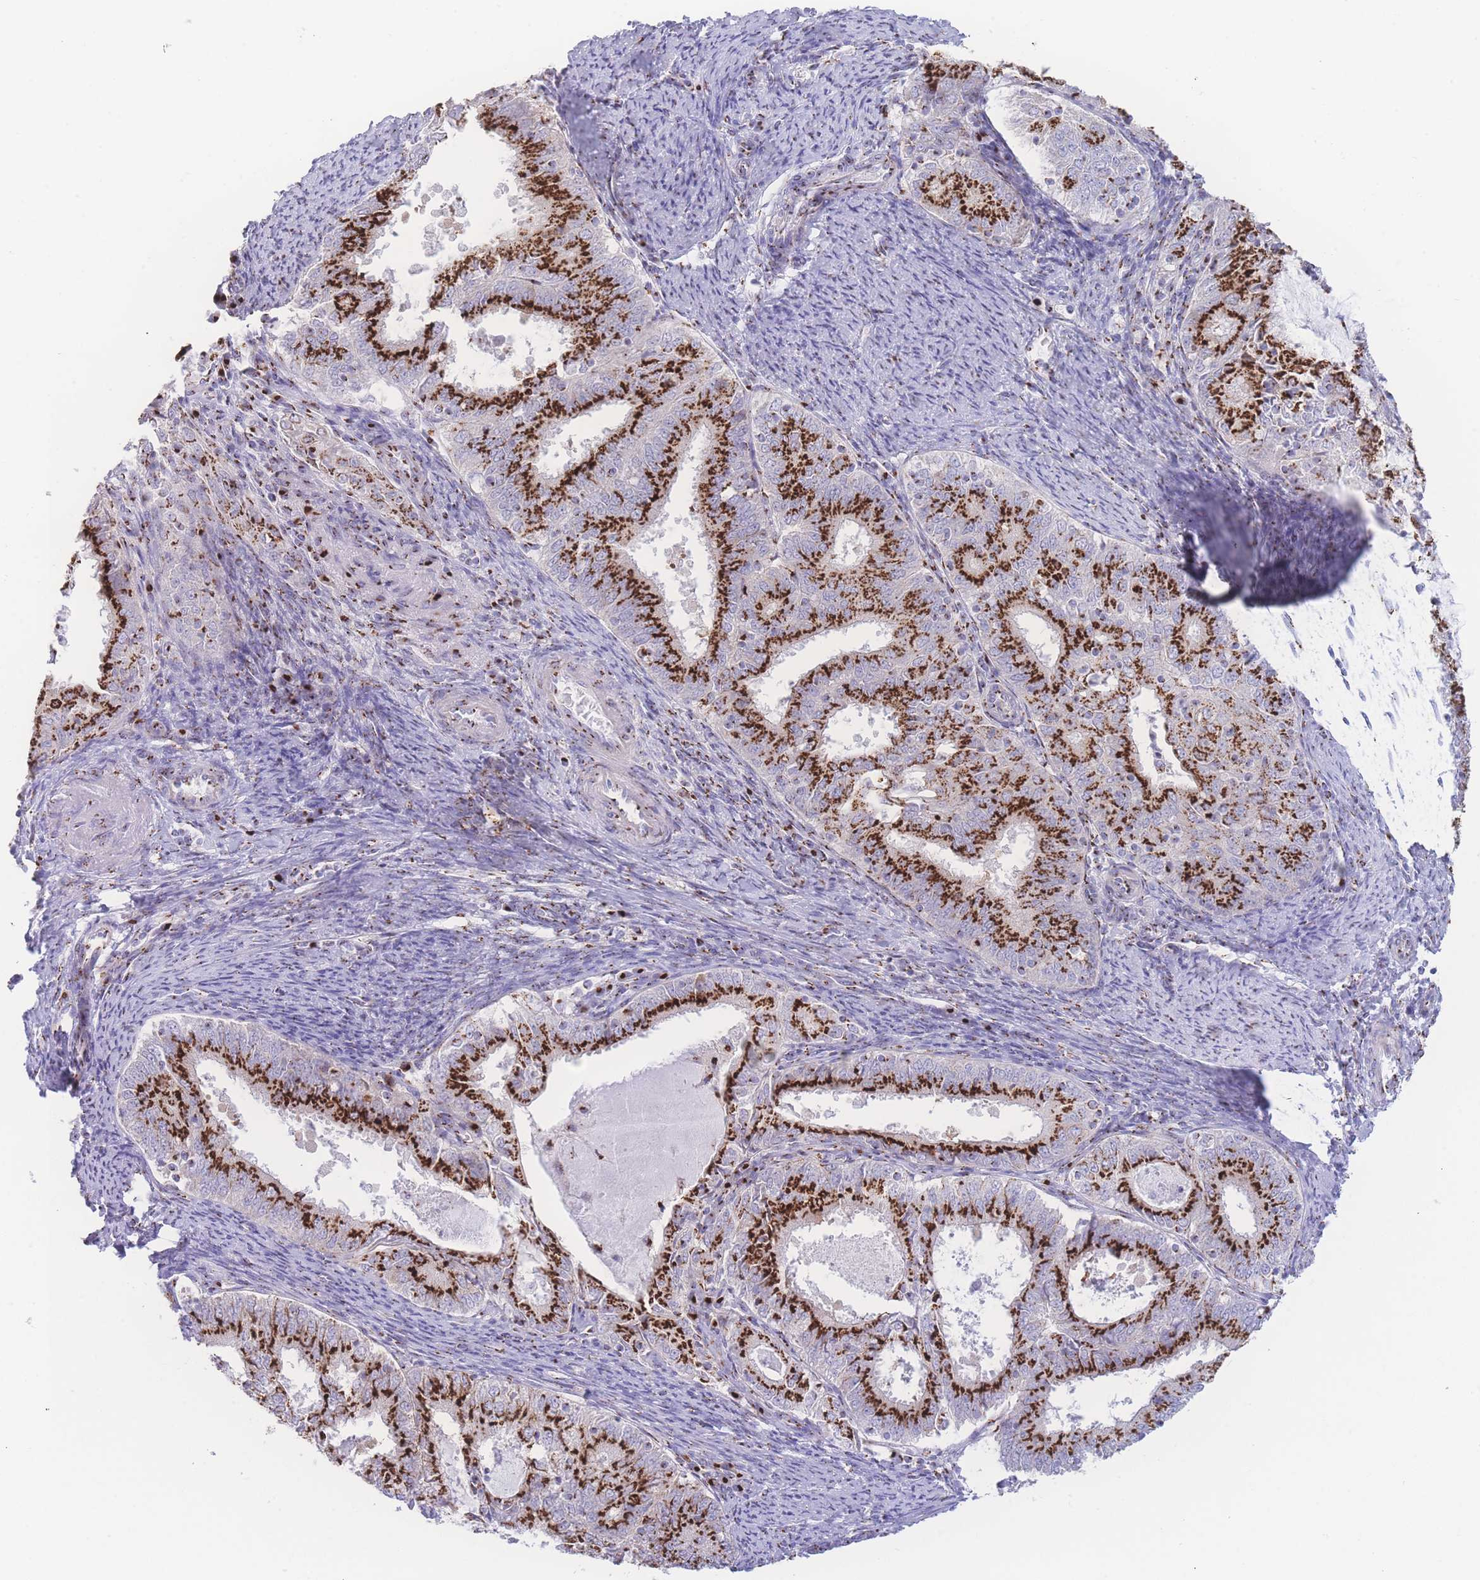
{"staining": {"intensity": "strong", "quantity": ">75%", "location": "cytoplasmic/membranous"}, "tissue": "endometrial cancer", "cell_type": "Tumor cells", "image_type": "cancer", "snomed": [{"axis": "morphology", "description": "Adenocarcinoma, NOS"}, {"axis": "topography", "description": "Endometrium"}], "caption": "A micrograph of human endometrial cancer (adenocarcinoma) stained for a protein displays strong cytoplasmic/membranous brown staining in tumor cells. (DAB (3,3'-diaminobenzidine) IHC, brown staining for protein, blue staining for nuclei).", "gene": "GOLM2", "patient": {"sex": "female", "age": 57}}